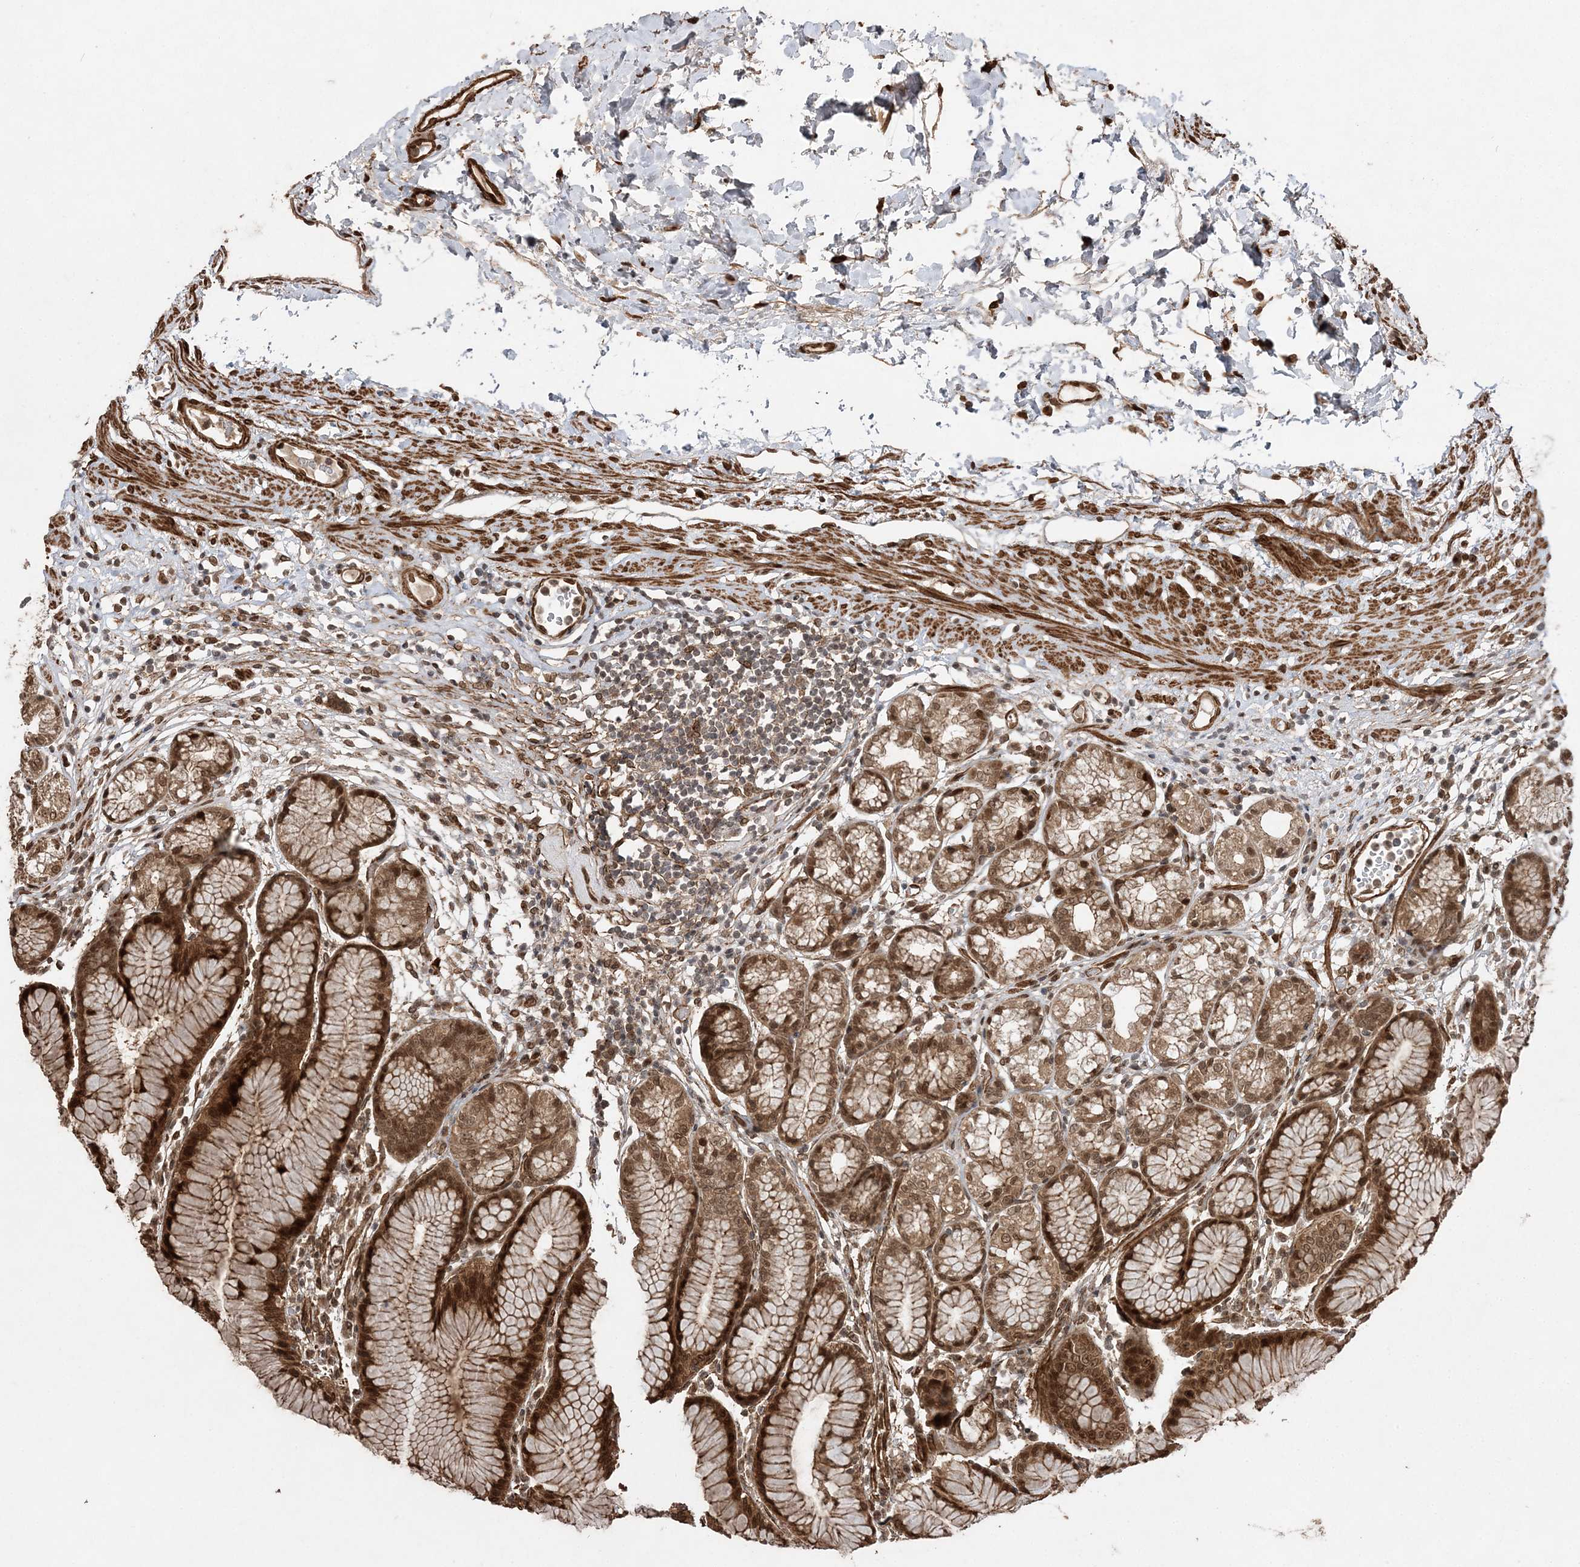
{"staining": {"intensity": "moderate", "quantity": ">75%", "location": "cytoplasmic/membranous,nuclear"}, "tissue": "stomach", "cell_type": "Glandular cells", "image_type": "normal", "snomed": [{"axis": "morphology", "description": "Normal tissue, NOS"}, {"axis": "topography", "description": "Stomach"}], "caption": "Stomach stained with DAB (3,3'-diaminobenzidine) IHC reveals medium levels of moderate cytoplasmic/membranous,nuclear positivity in approximately >75% of glandular cells.", "gene": "ETAA1", "patient": {"sex": "female", "age": 57}}